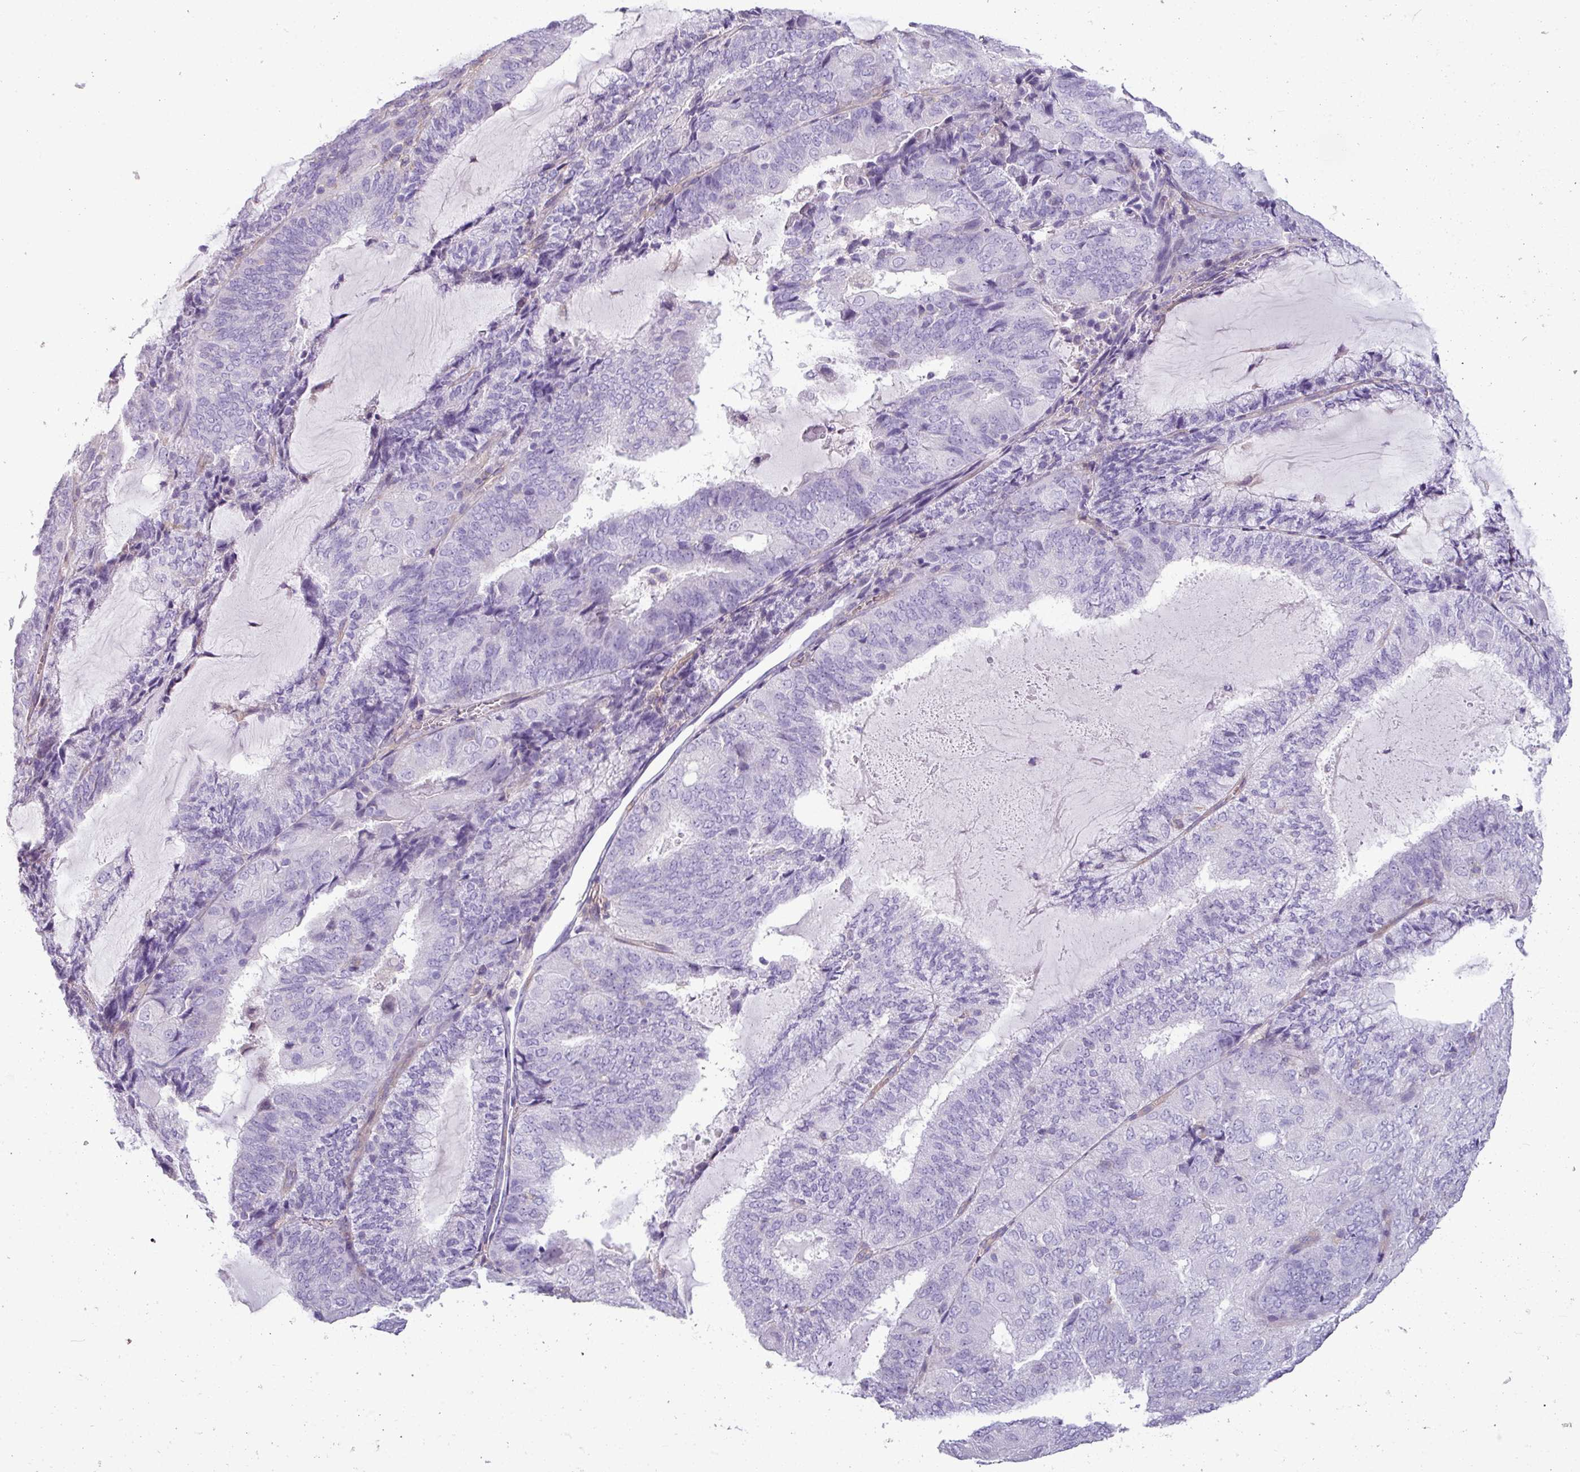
{"staining": {"intensity": "negative", "quantity": "none", "location": "none"}, "tissue": "endometrial cancer", "cell_type": "Tumor cells", "image_type": "cancer", "snomed": [{"axis": "morphology", "description": "Adenocarcinoma, NOS"}, {"axis": "topography", "description": "Endometrium"}], "caption": "DAB (3,3'-diaminobenzidine) immunohistochemical staining of human endometrial adenocarcinoma demonstrates no significant staining in tumor cells. The staining is performed using DAB brown chromogen with nuclei counter-stained in using hematoxylin.", "gene": "KIRREL3", "patient": {"sex": "female", "age": 81}}